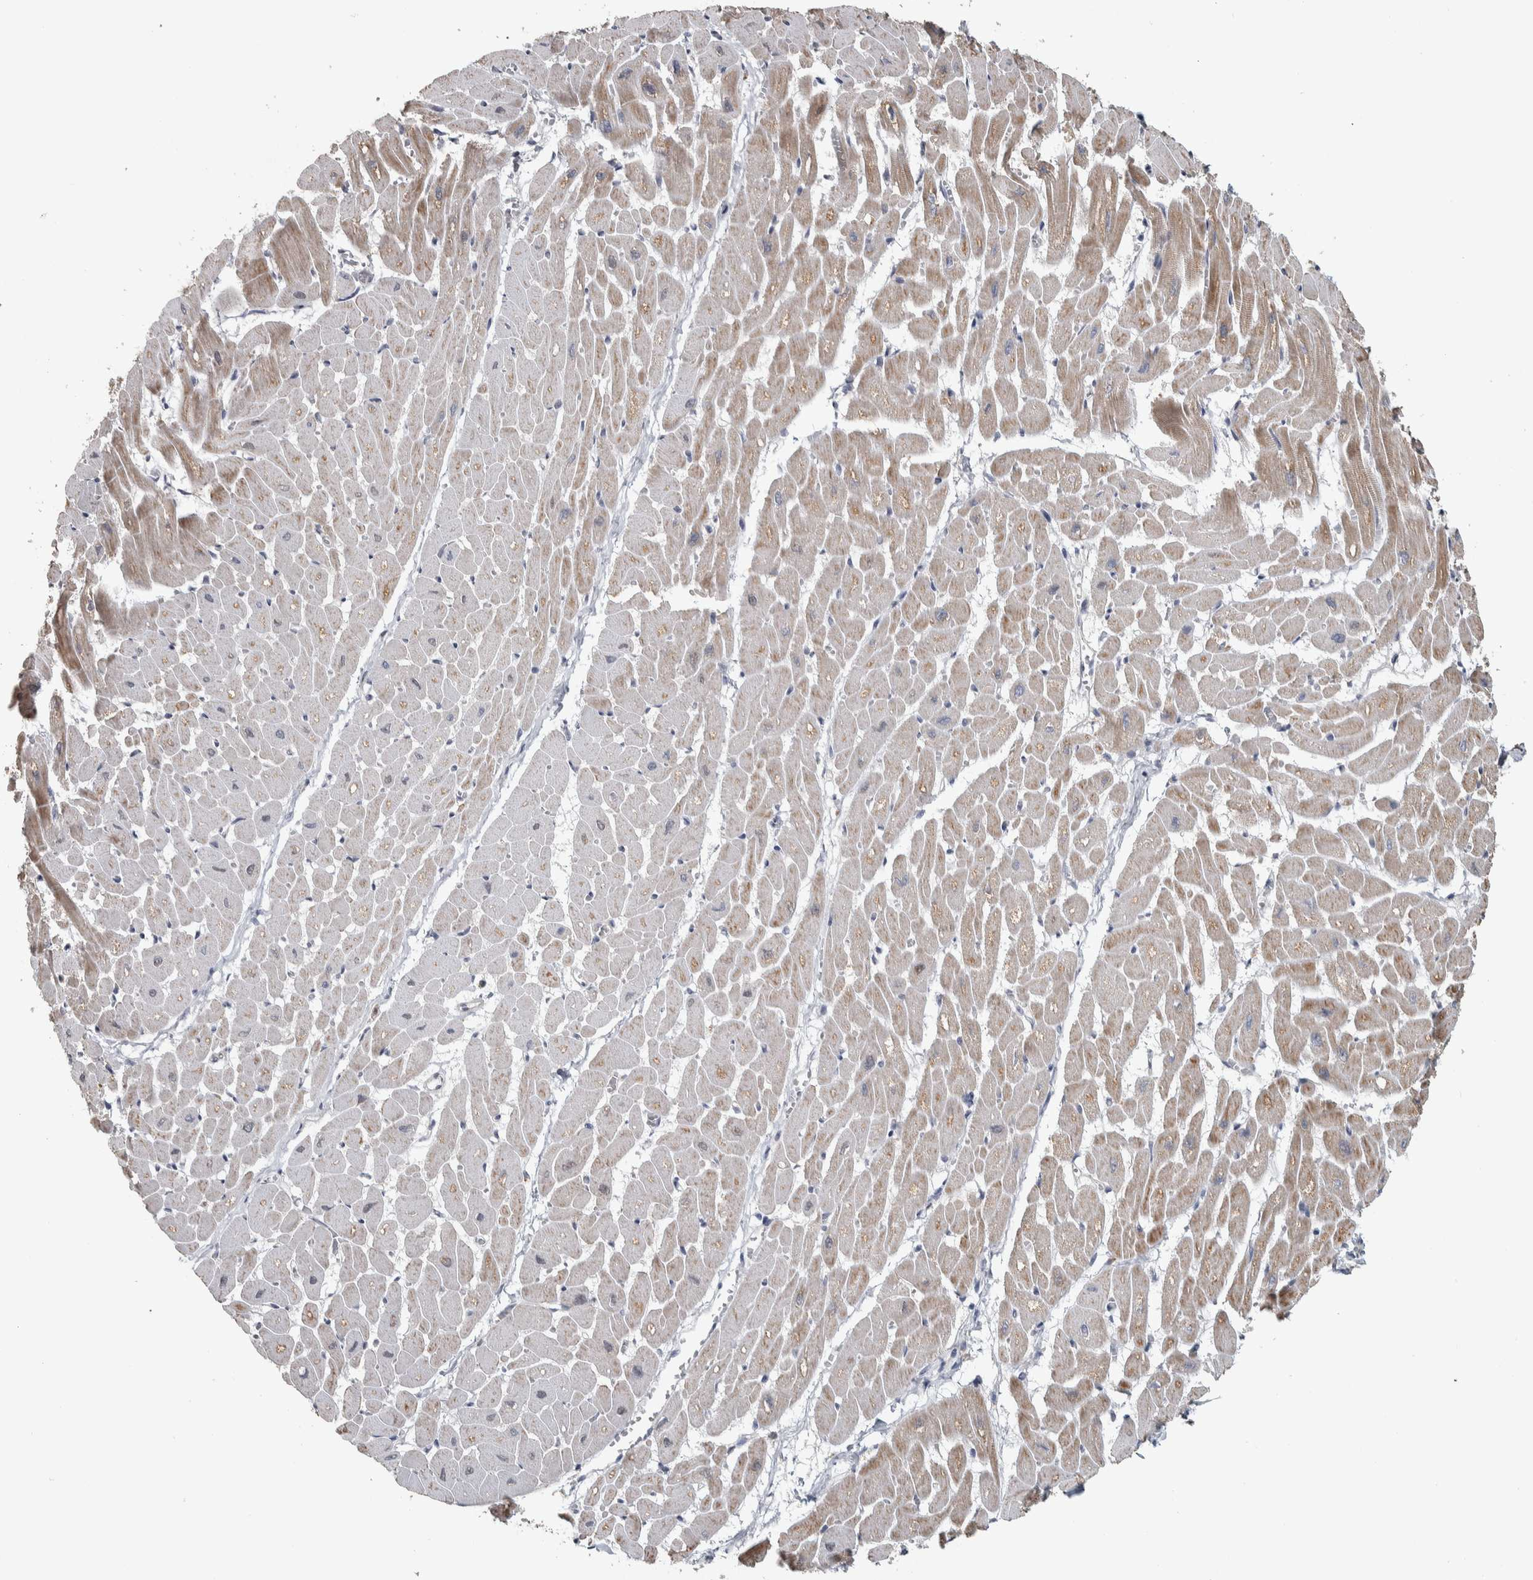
{"staining": {"intensity": "weak", "quantity": "25%-75%", "location": "cytoplasmic/membranous"}, "tissue": "heart muscle", "cell_type": "Cardiomyocytes", "image_type": "normal", "snomed": [{"axis": "morphology", "description": "Normal tissue, NOS"}, {"axis": "topography", "description": "Heart"}], "caption": "Weak cytoplasmic/membranous staining is appreciated in about 25%-75% of cardiomyocytes in unremarkable heart muscle.", "gene": "FAM78A", "patient": {"sex": "male", "age": 45}}